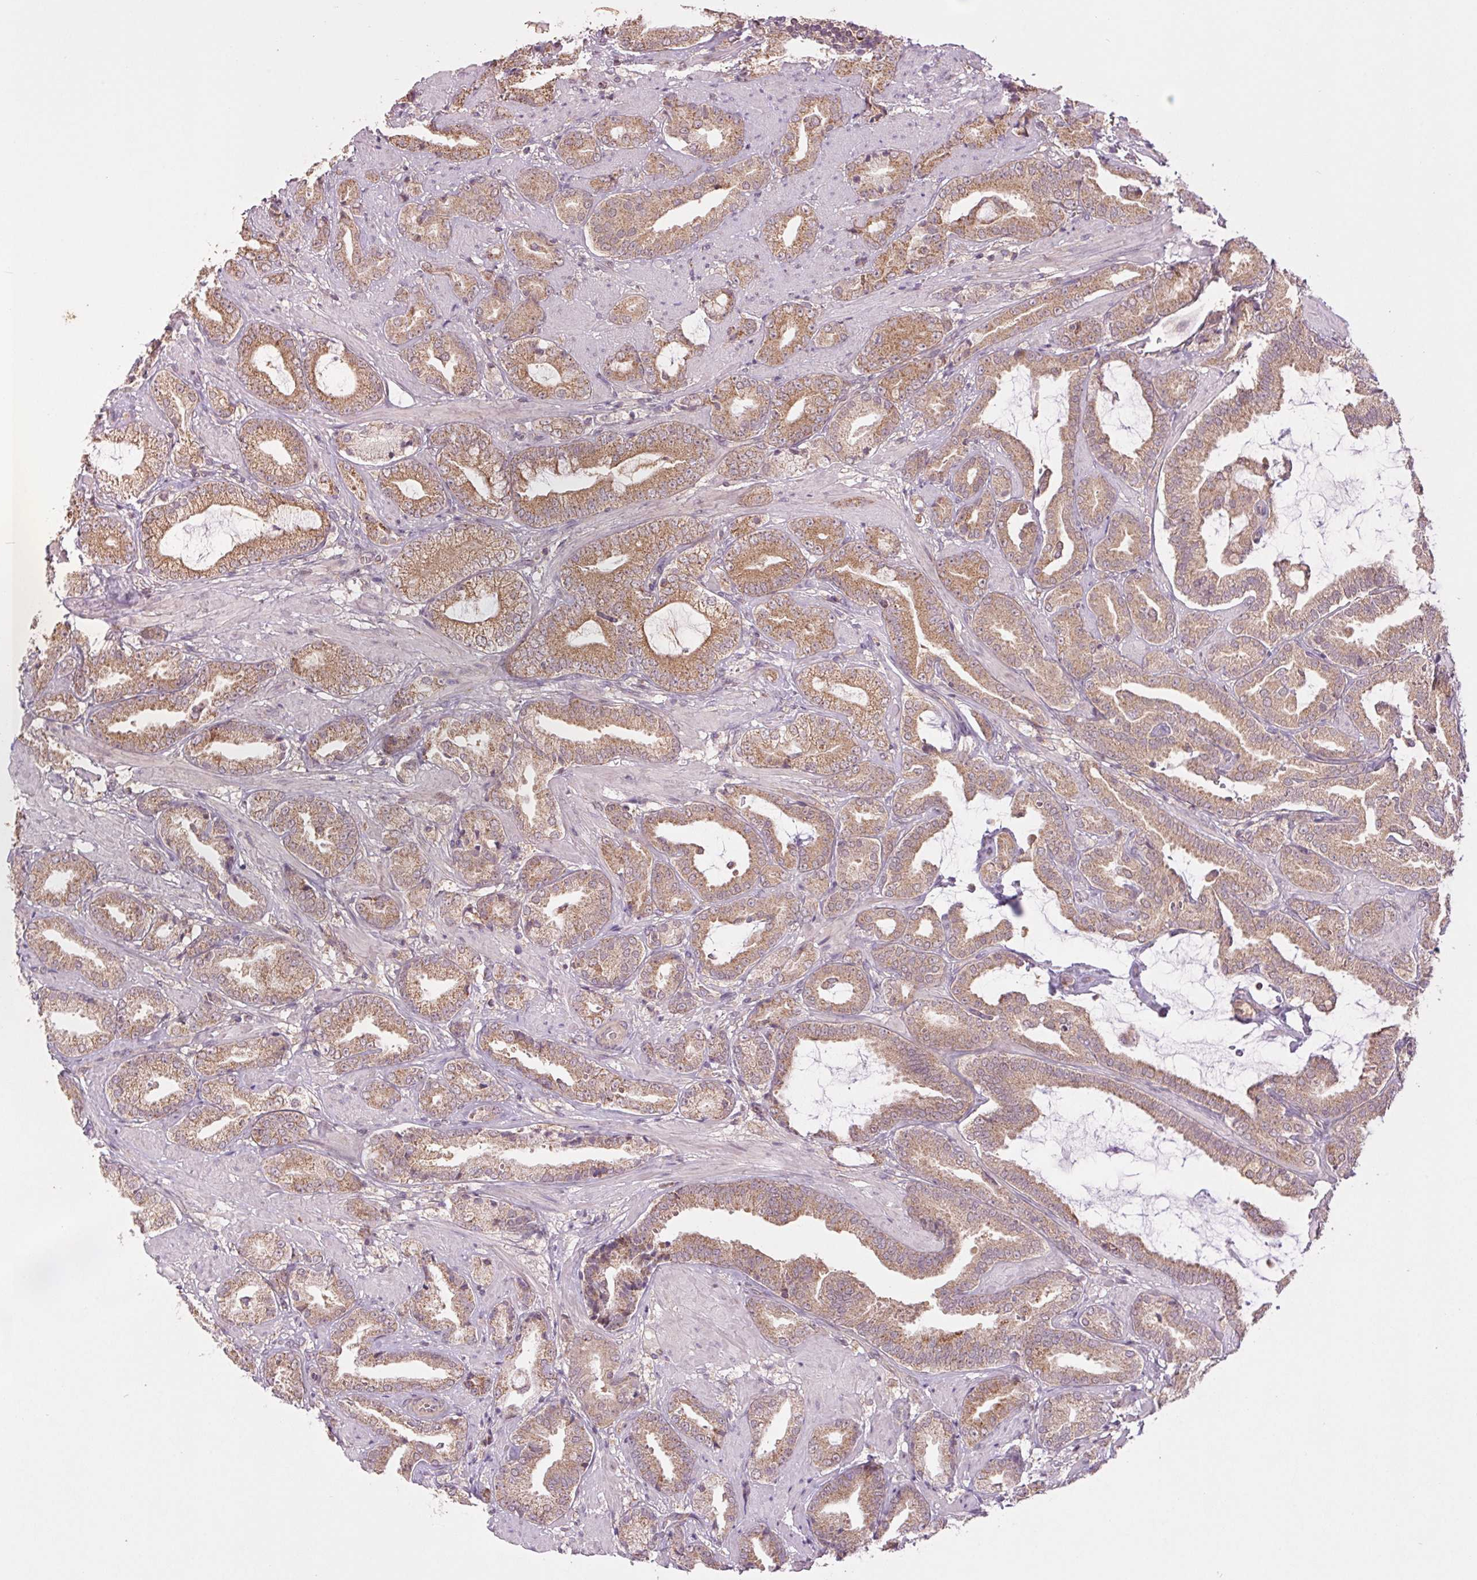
{"staining": {"intensity": "moderate", "quantity": ">75%", "location": "cytoplasmic/membranous"}, "tissue": "prostate cancer", "cell_type": "Tumor cells", "image_type": "cancer", "snomed": [{"axis": "morphology", "description": "Adenocarcinoma, High grade"}, {"axis": "topography", "description": "Prostate"}], "caption": "A medium amount of moderate cytoplasmic/membranous staining is seen in approximately >75% of tumor cells in prostate high-grade adenocarcinoma tissue.", "gene": "MAP3K5", "patient": {"sex": "male", "age": 56}}